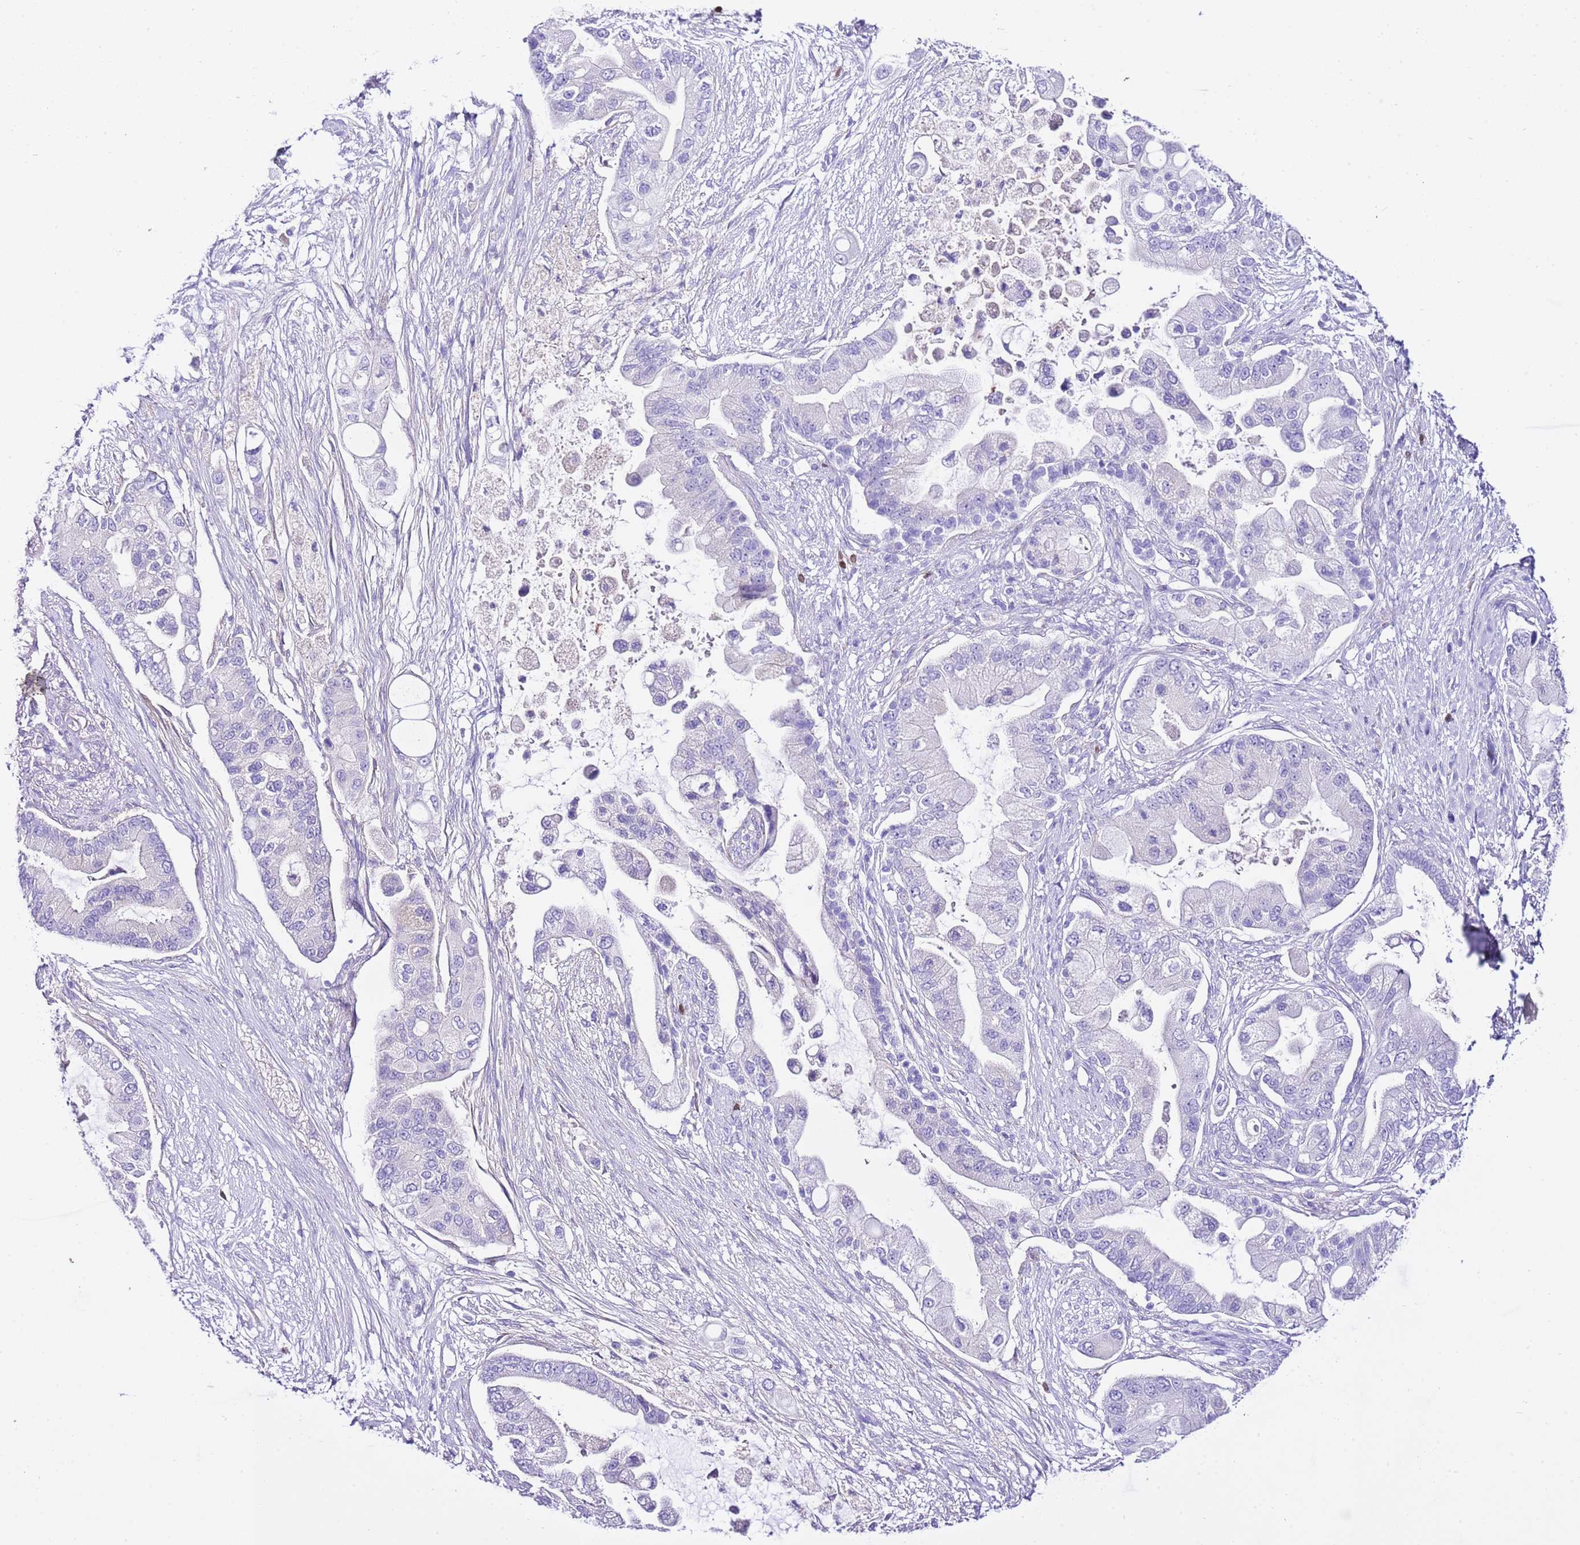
{"staining": {"intensity": "negative", "quantity": "none", "location": "none"}, "tissue": "pancreatic cancer", "cell_type": "Tumor cells", "image_type": "cancer", "snomed": [{"axis": "morphology", "description": "Adenocarcinoma, NOS"}, {"axis": "topography", "description": "Pancreas"}], "caption": "Pancreatic adenocarcinoma stained for a protein using IHC shows no positivity tumor cells.", "gene": "BHLHA15", "patient": {"sex": "male", "age": 57}}